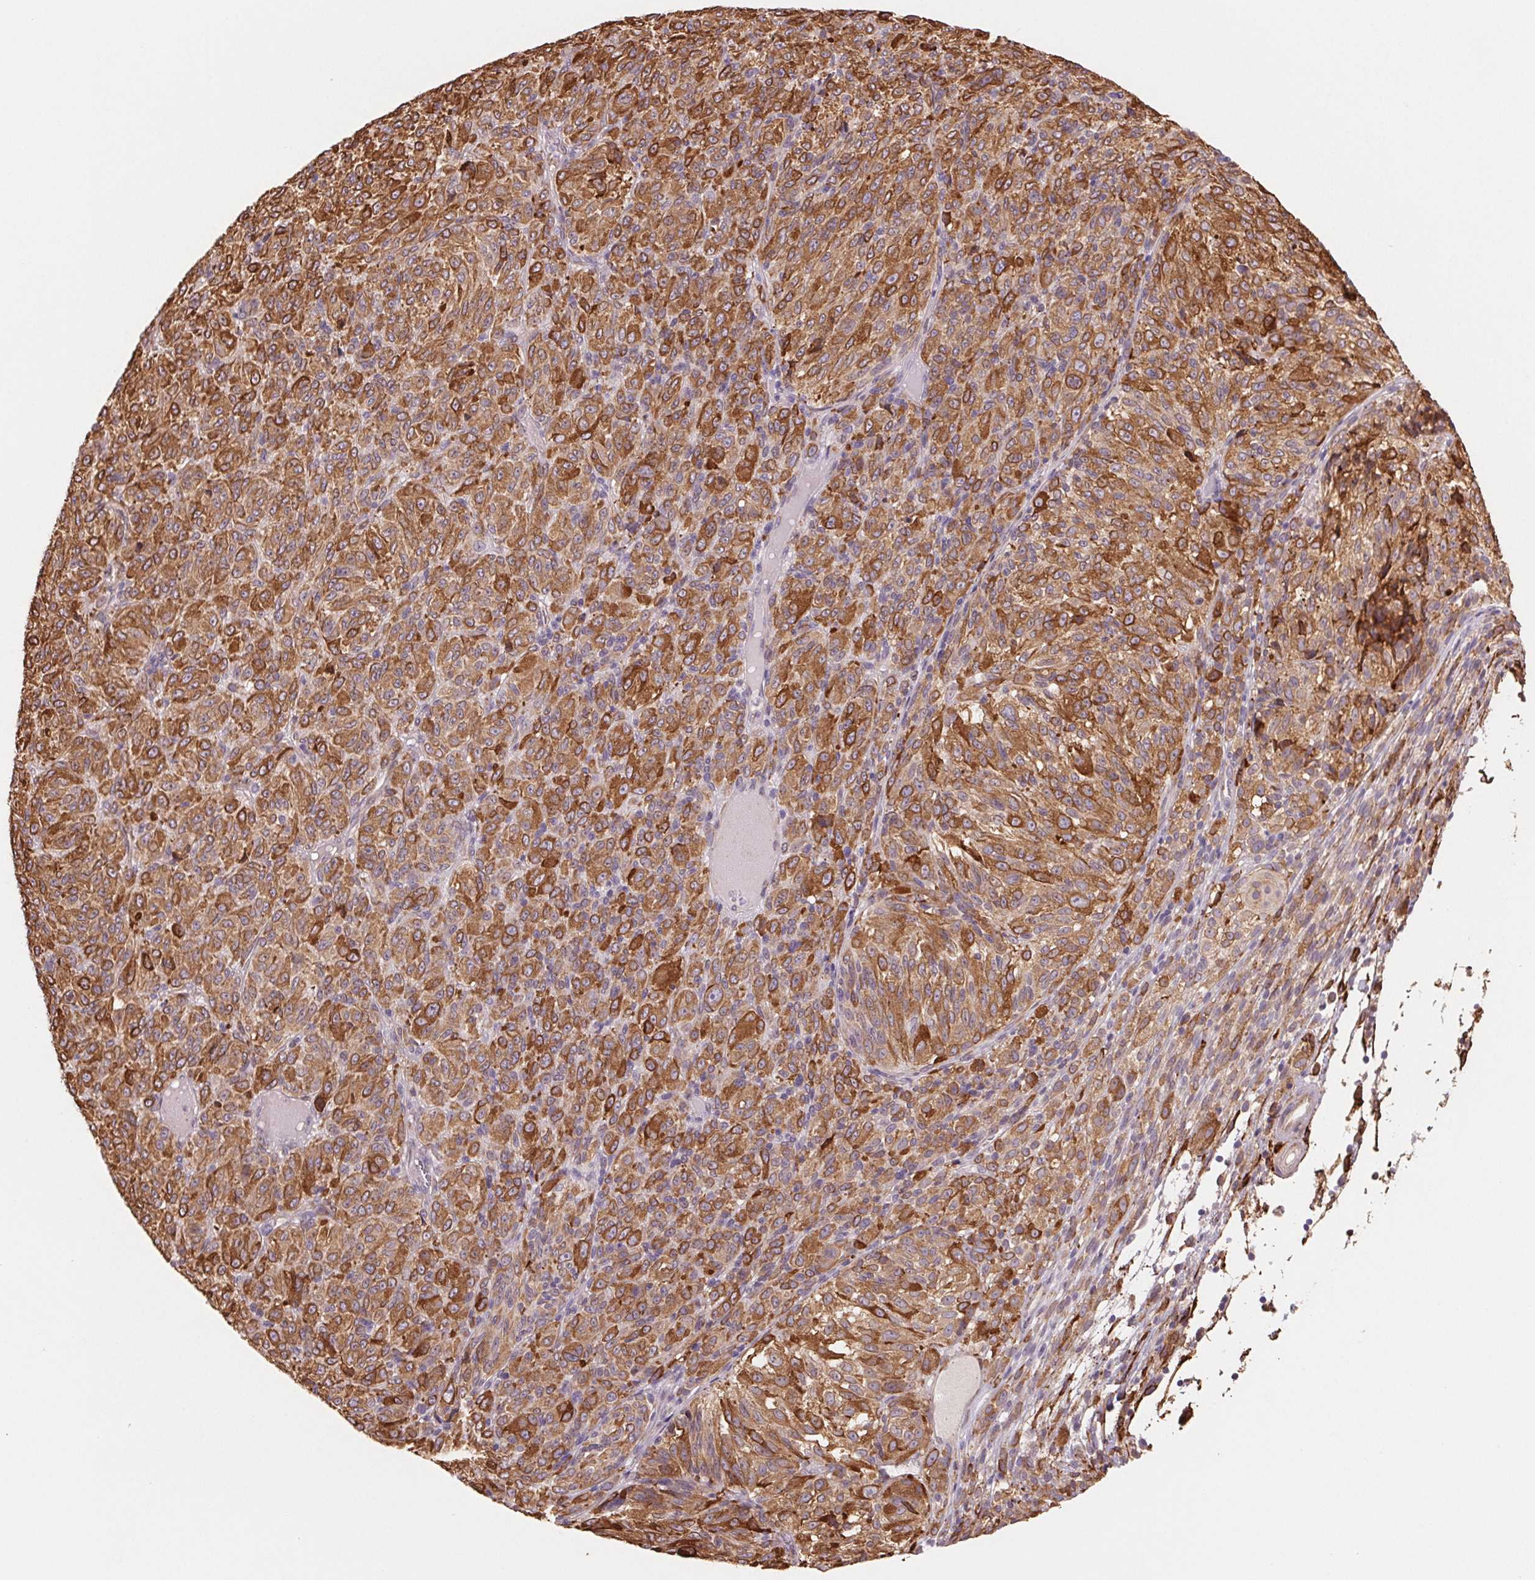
{"staining": {"intensity": "moderate", "quantity": ">75%", "location": "cytoplasmic/membranous"}, "tissue": "melanoma", "cell_type": "Tumor cells", "image_type": "cancer", "snomed": [{"axis": "morphology", "description": "Malignant melanoma, Metastatic site"}, {"axis": "topography", "description": "Brain"}], "caption": "There is medium levels of moderate cytoplasmic/membranous positivity in tumor cells of melanoma, as demonstrated by immunohistochemical staining (brown color).", "gene": "FKBP10", "patient": {"sex": "female", "age": 56}}